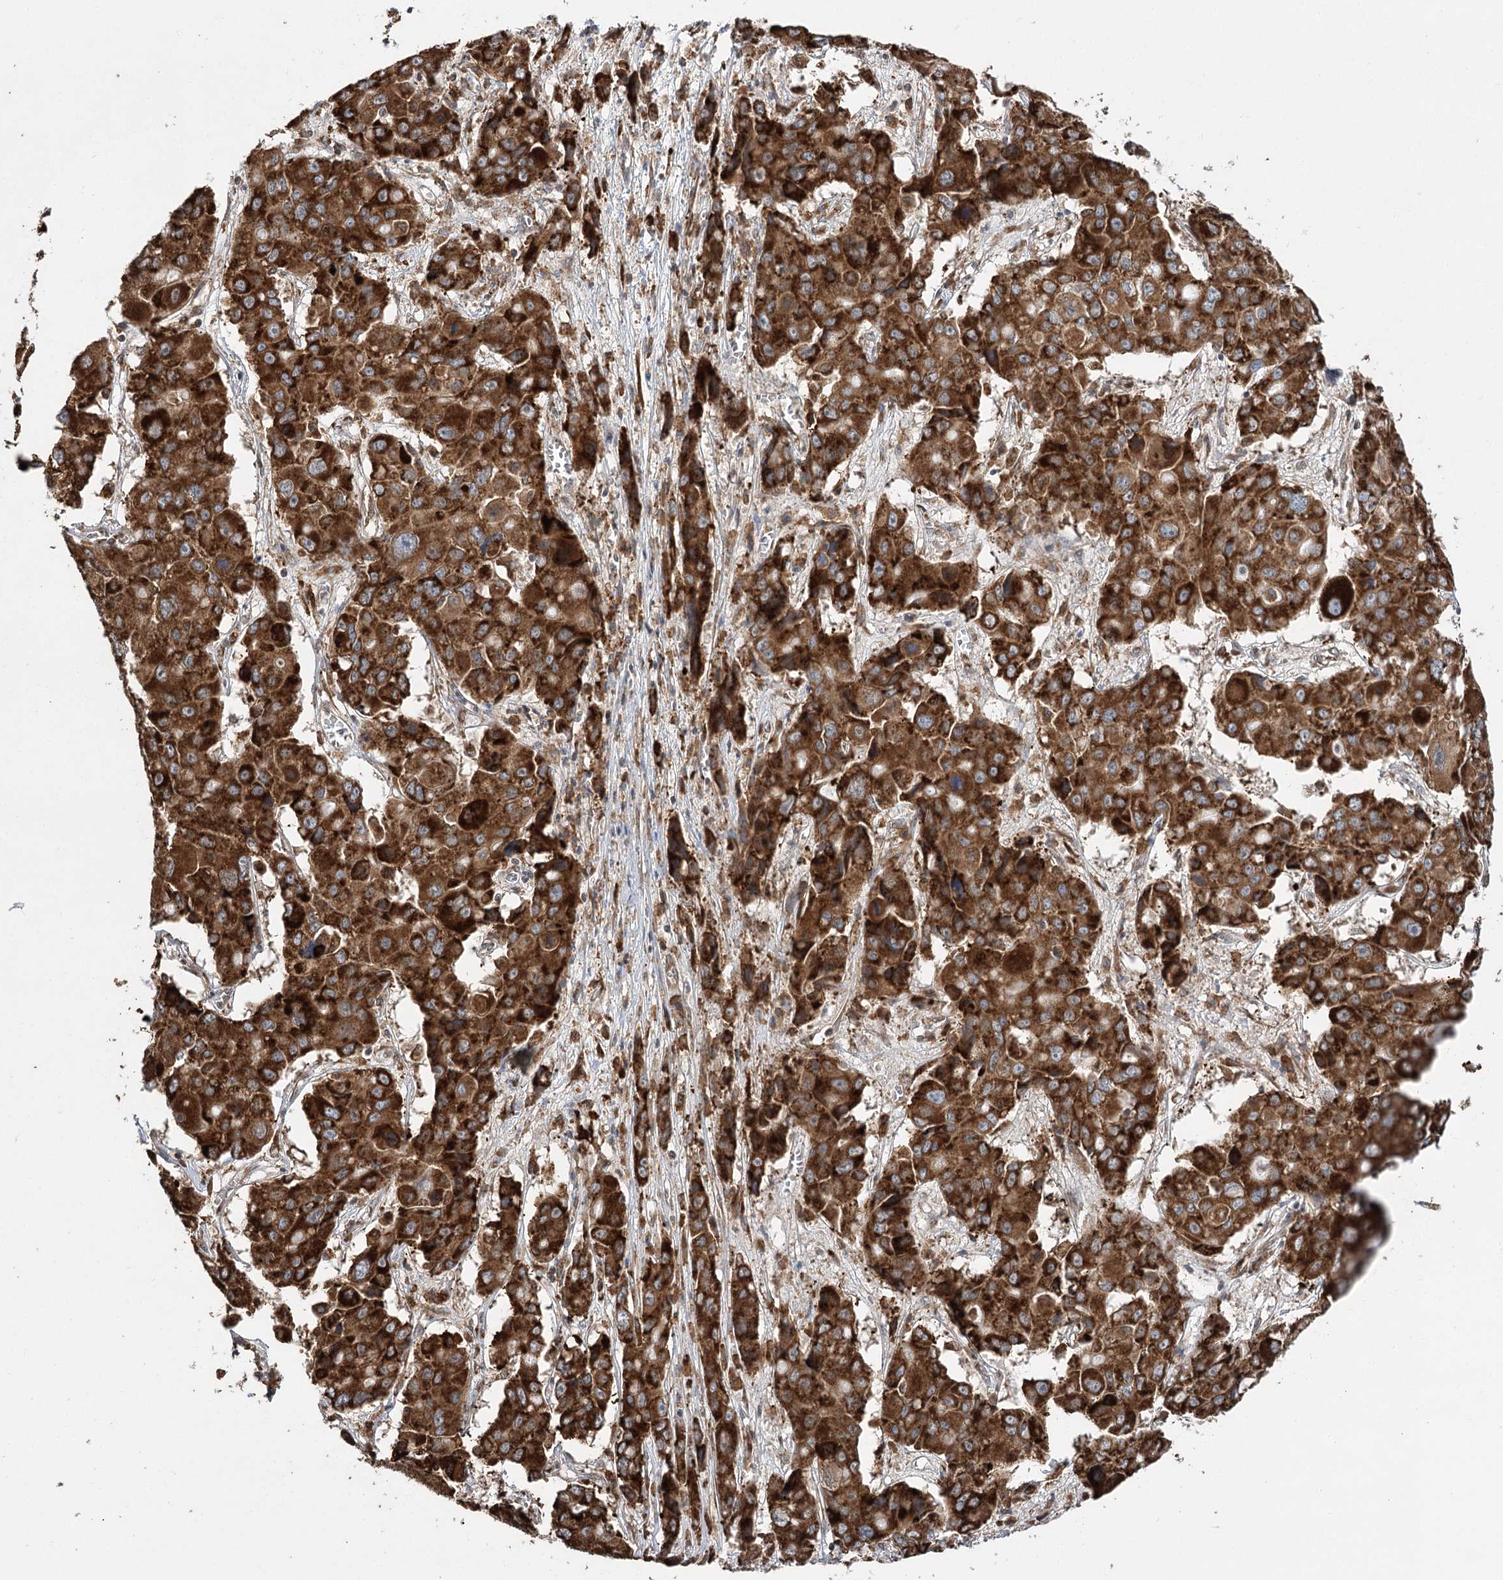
{"staining": {"intensity": "strong", "quantity": ">75%", "location": "cytoplasmic/membranous"}, "tissue": "liver cancer", "cell_type": "Tumor cells", "image_type": "cancer", "snomed": [{"axis": "morphology", "description": "Cholangiocarcinoma"}, {"axis": "topography", "description": "Liver"}], "caption": "Immunohistochemistry (IHC) image of neoplastic tissue: human liver cholangiocarcinoma stained using immunohistochemistry (IHC) exhibits high levels of strong protein expression localized specifically in the cytoplasmic/membranous of tumor cells, appearing as a cytoplasmic/membranous brown color.", "gene": "DNAJB14", "patient": {"sex": "male", "age": 67}}